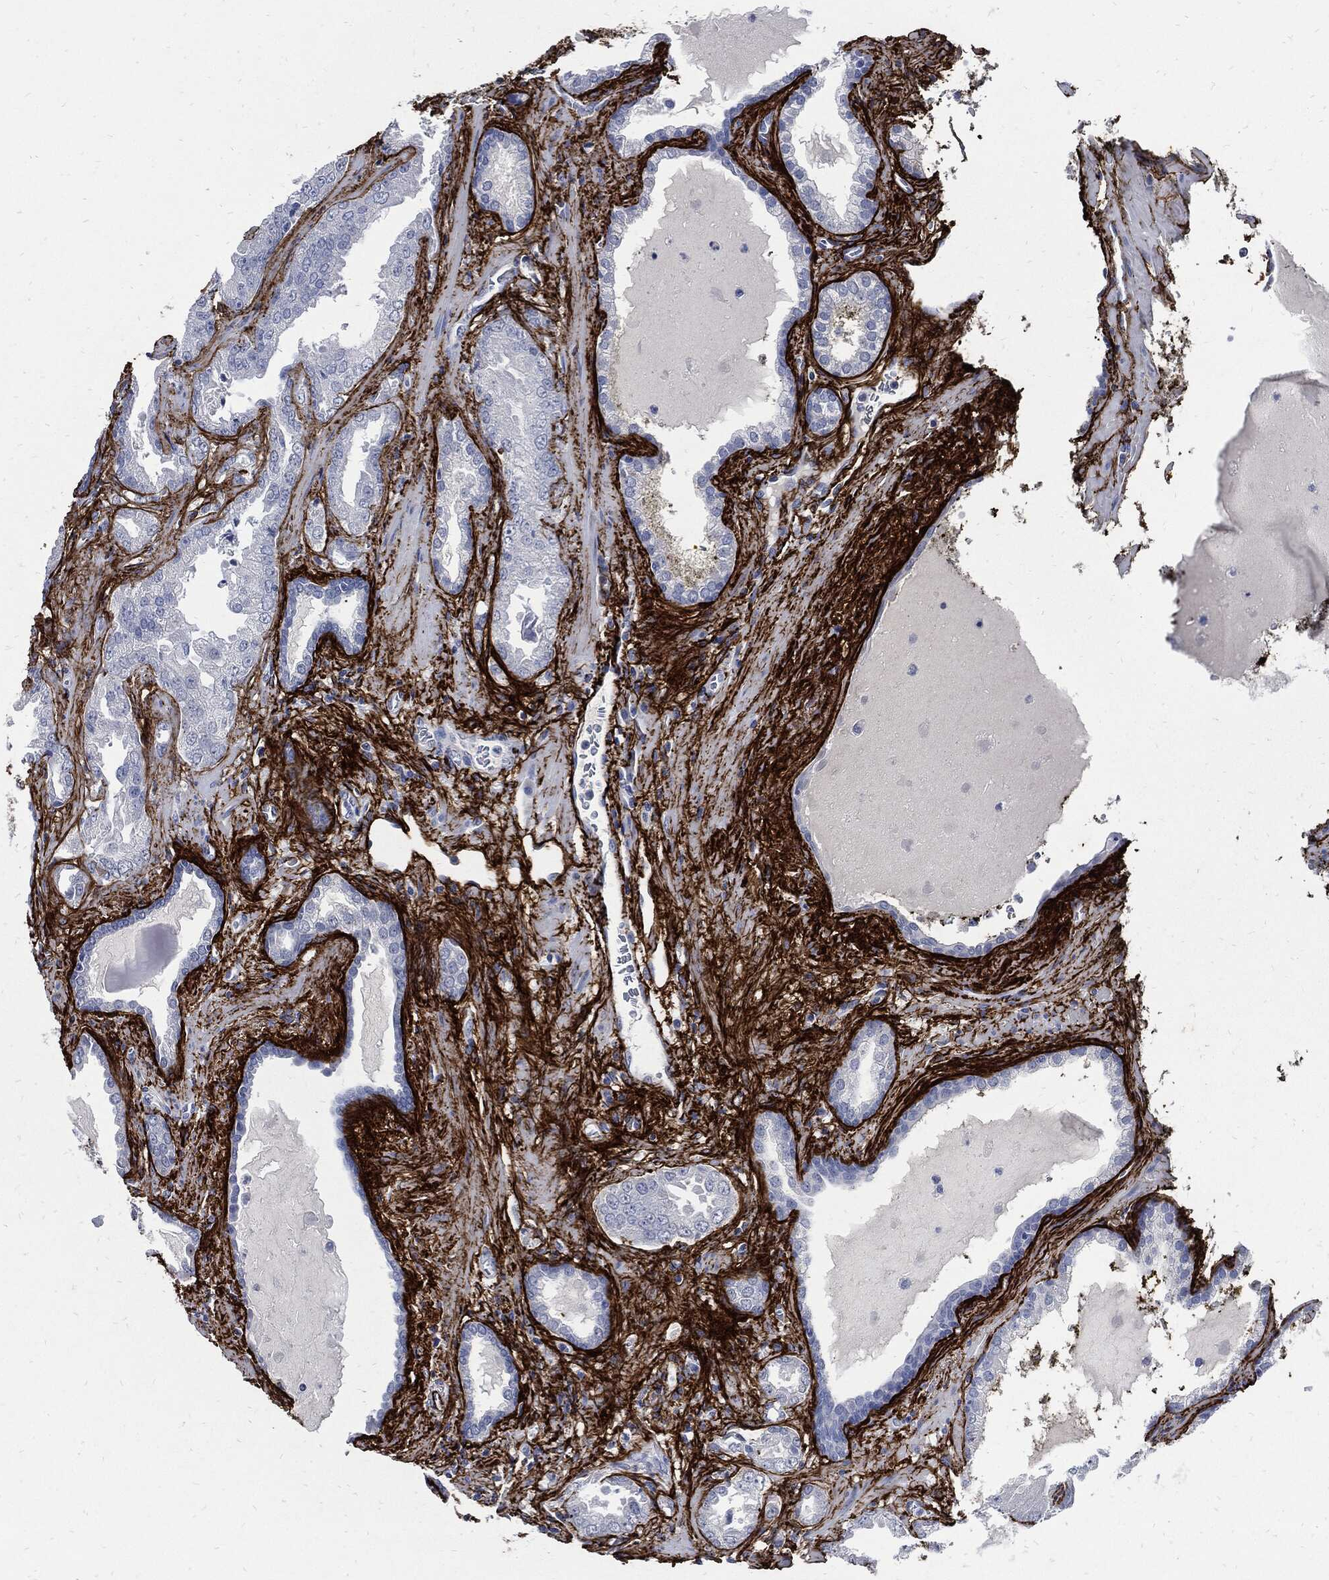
{"staining": {"intensity": "negative", "quantity": "none", "location": "none"}, "tissue": "prostate cancer", "cell_type": "Tumor cells", "image_type": "cancer", "snomed": [{"axis": "morphology", "description": "Adenocarcinoma, Low grade"}, {"axis": "topography", "description": "Prostate"}], "caption": "High magnification brightfield microscopy of prostate cancer stained with DAB (brown) and counterstained with hematoxylin (blue): tumor cells show no significant staining.", "gene": "FBN1", "patient": {"sex": "male", "age": 62}}